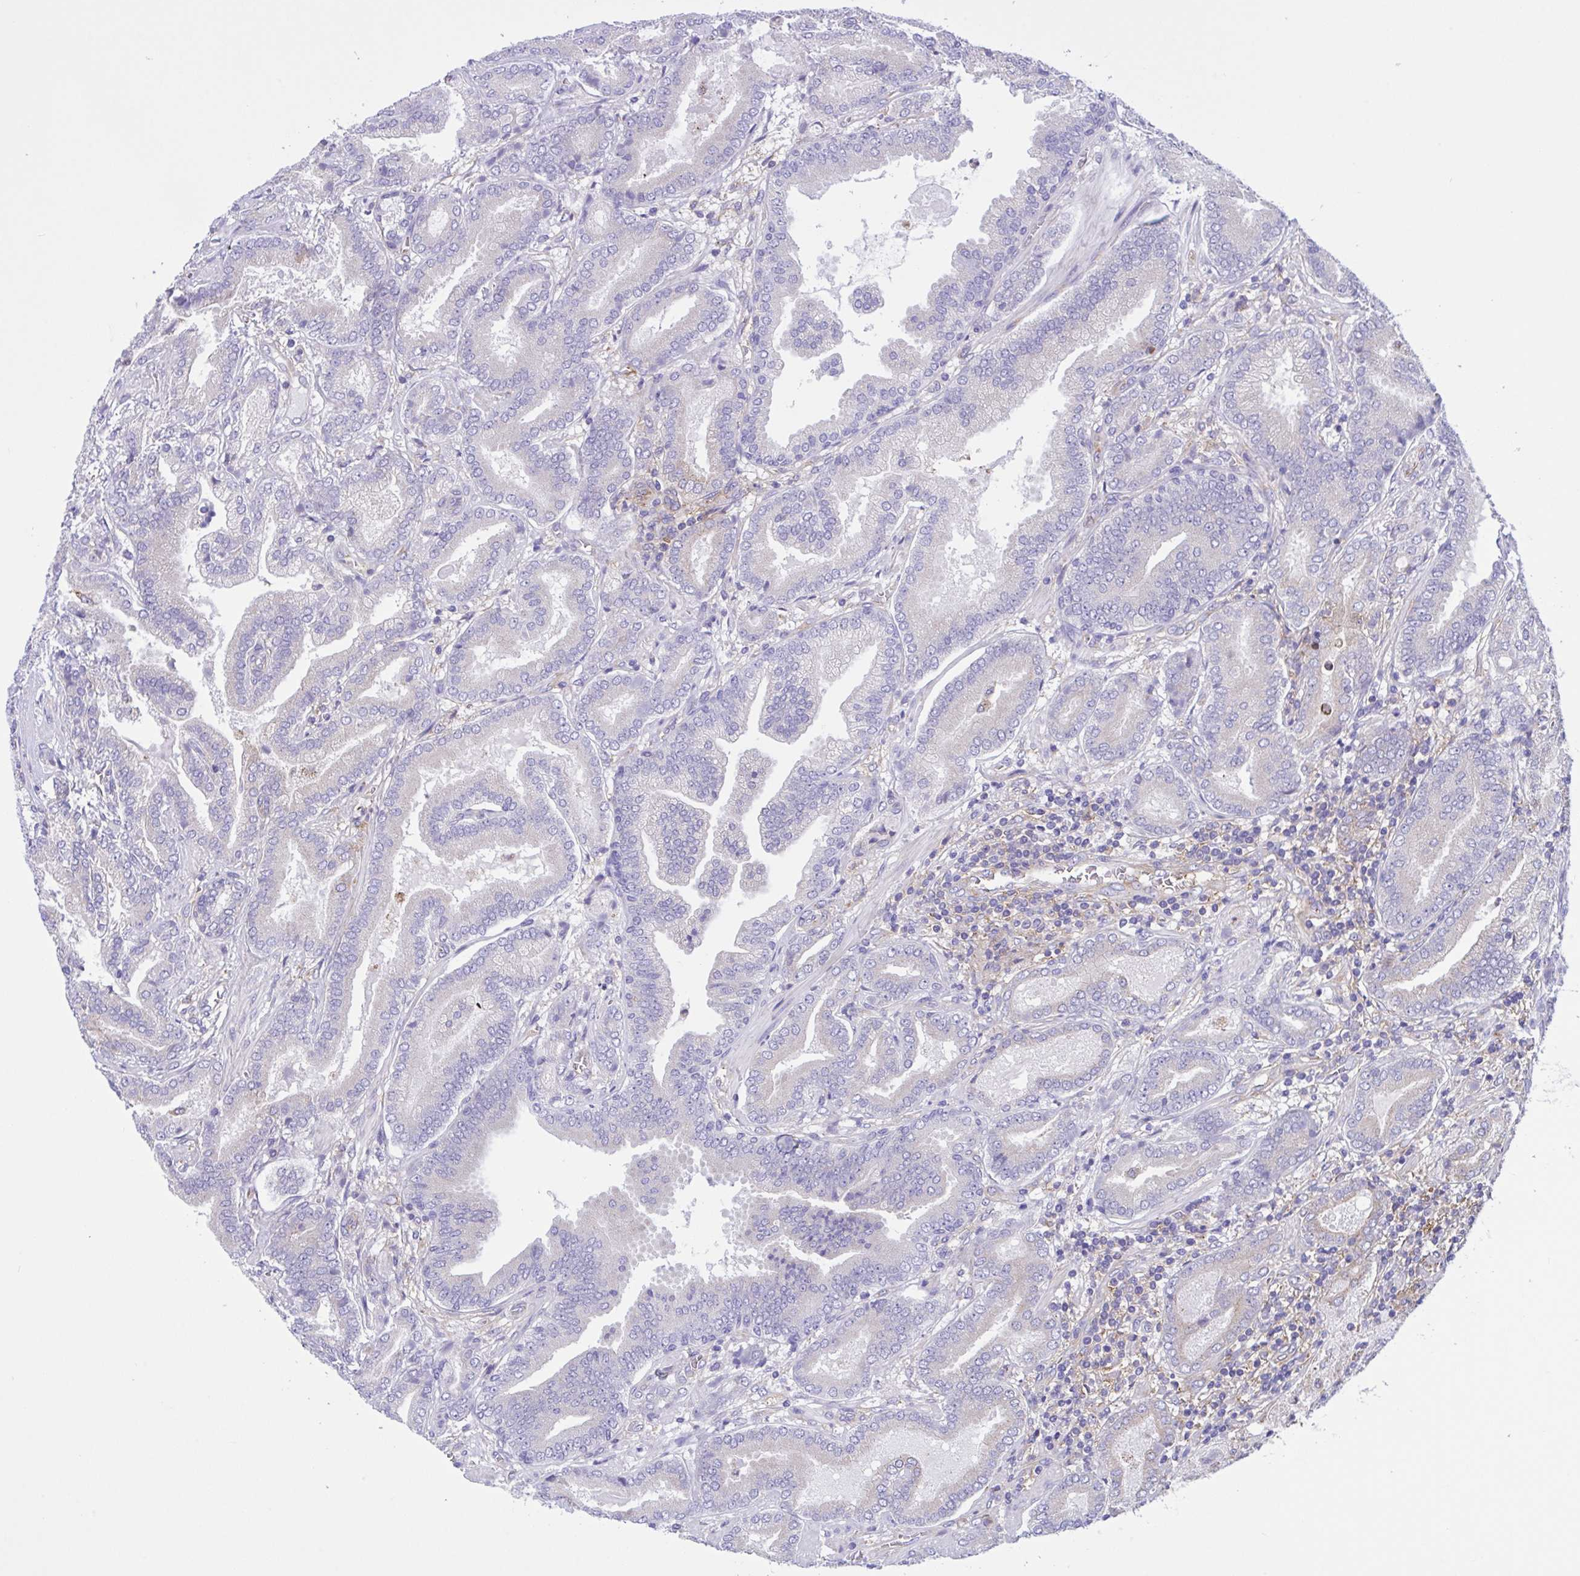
{"staining": {"intensity": "negative", "quantity": "none", "location": "none"}, "tissue": "prostate cancer", "cell_type": "Tumor cells", "image_type": "cancer", "snomed": [{"axis": "morphology", "description": "Adenocarcinoma, High grade"}, {"axis": "topography", "description": "Prostate"}], "caption": "Immunohistochemical staining of adenocarcinoma (high-grade) (prostate) demonstrates no significant staining in tumor cells.", "gene": "OR51M1", "patient": {"sex": "male", "age": 62}}